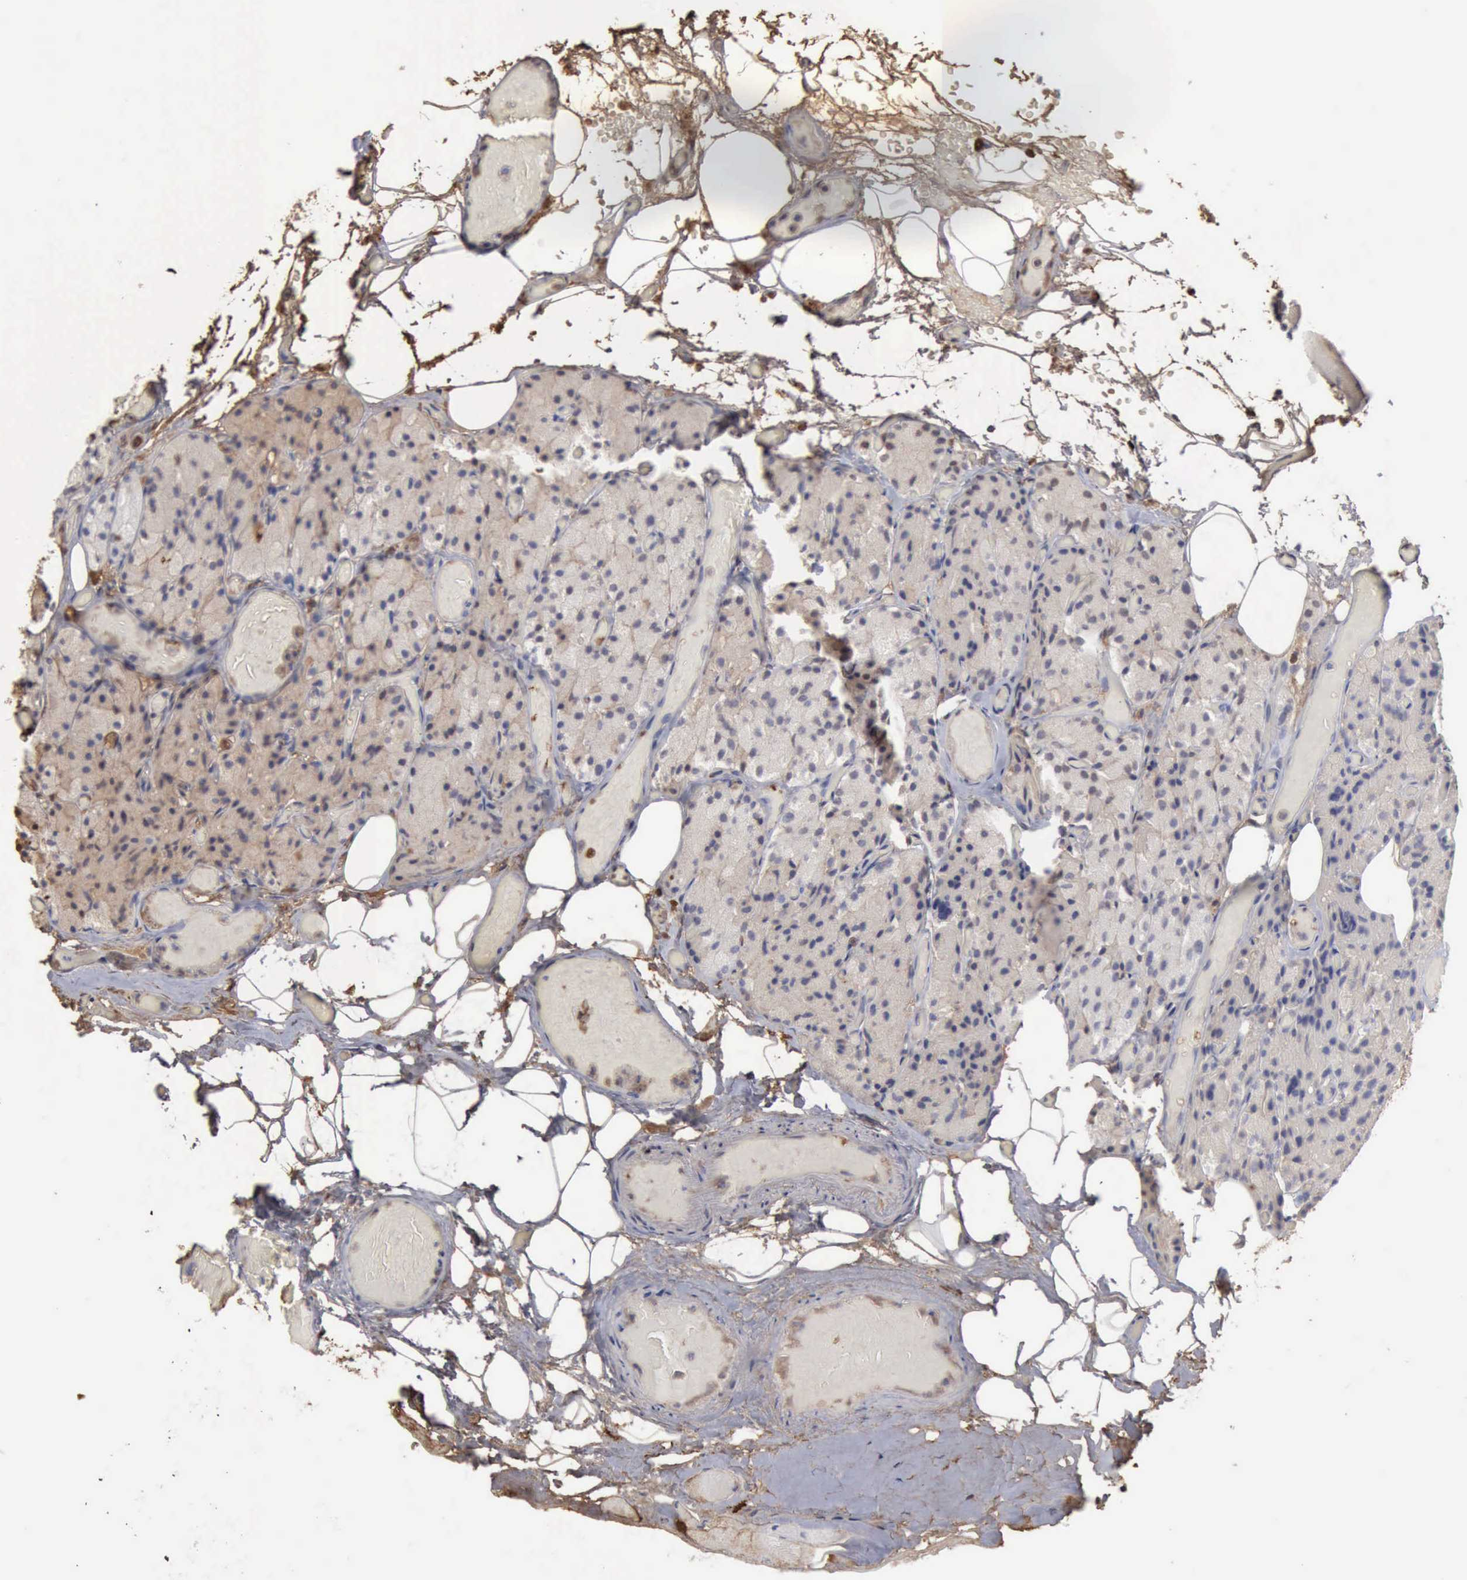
{"staining": {"intensity": "negative", "quantity": "none", "location": "none"}, "tissue": "parathyroid gland", "cell_type": "Glandular cells", "image_type": "normal", "snomed": [{"axis": "morphology", "description": "Normal tissue, NOS"}, {"axis": "topography", "description": "Skeletal muscle"}, {"axis": "topography", "description": "Parathyroid gland"}], "caption": "Immunohistochemical staining of normal parathyroid gland displays no significant positivity in glandular cells.", "gene": "SERPINA1", "patient": {"sex": "female", "age": 37}}